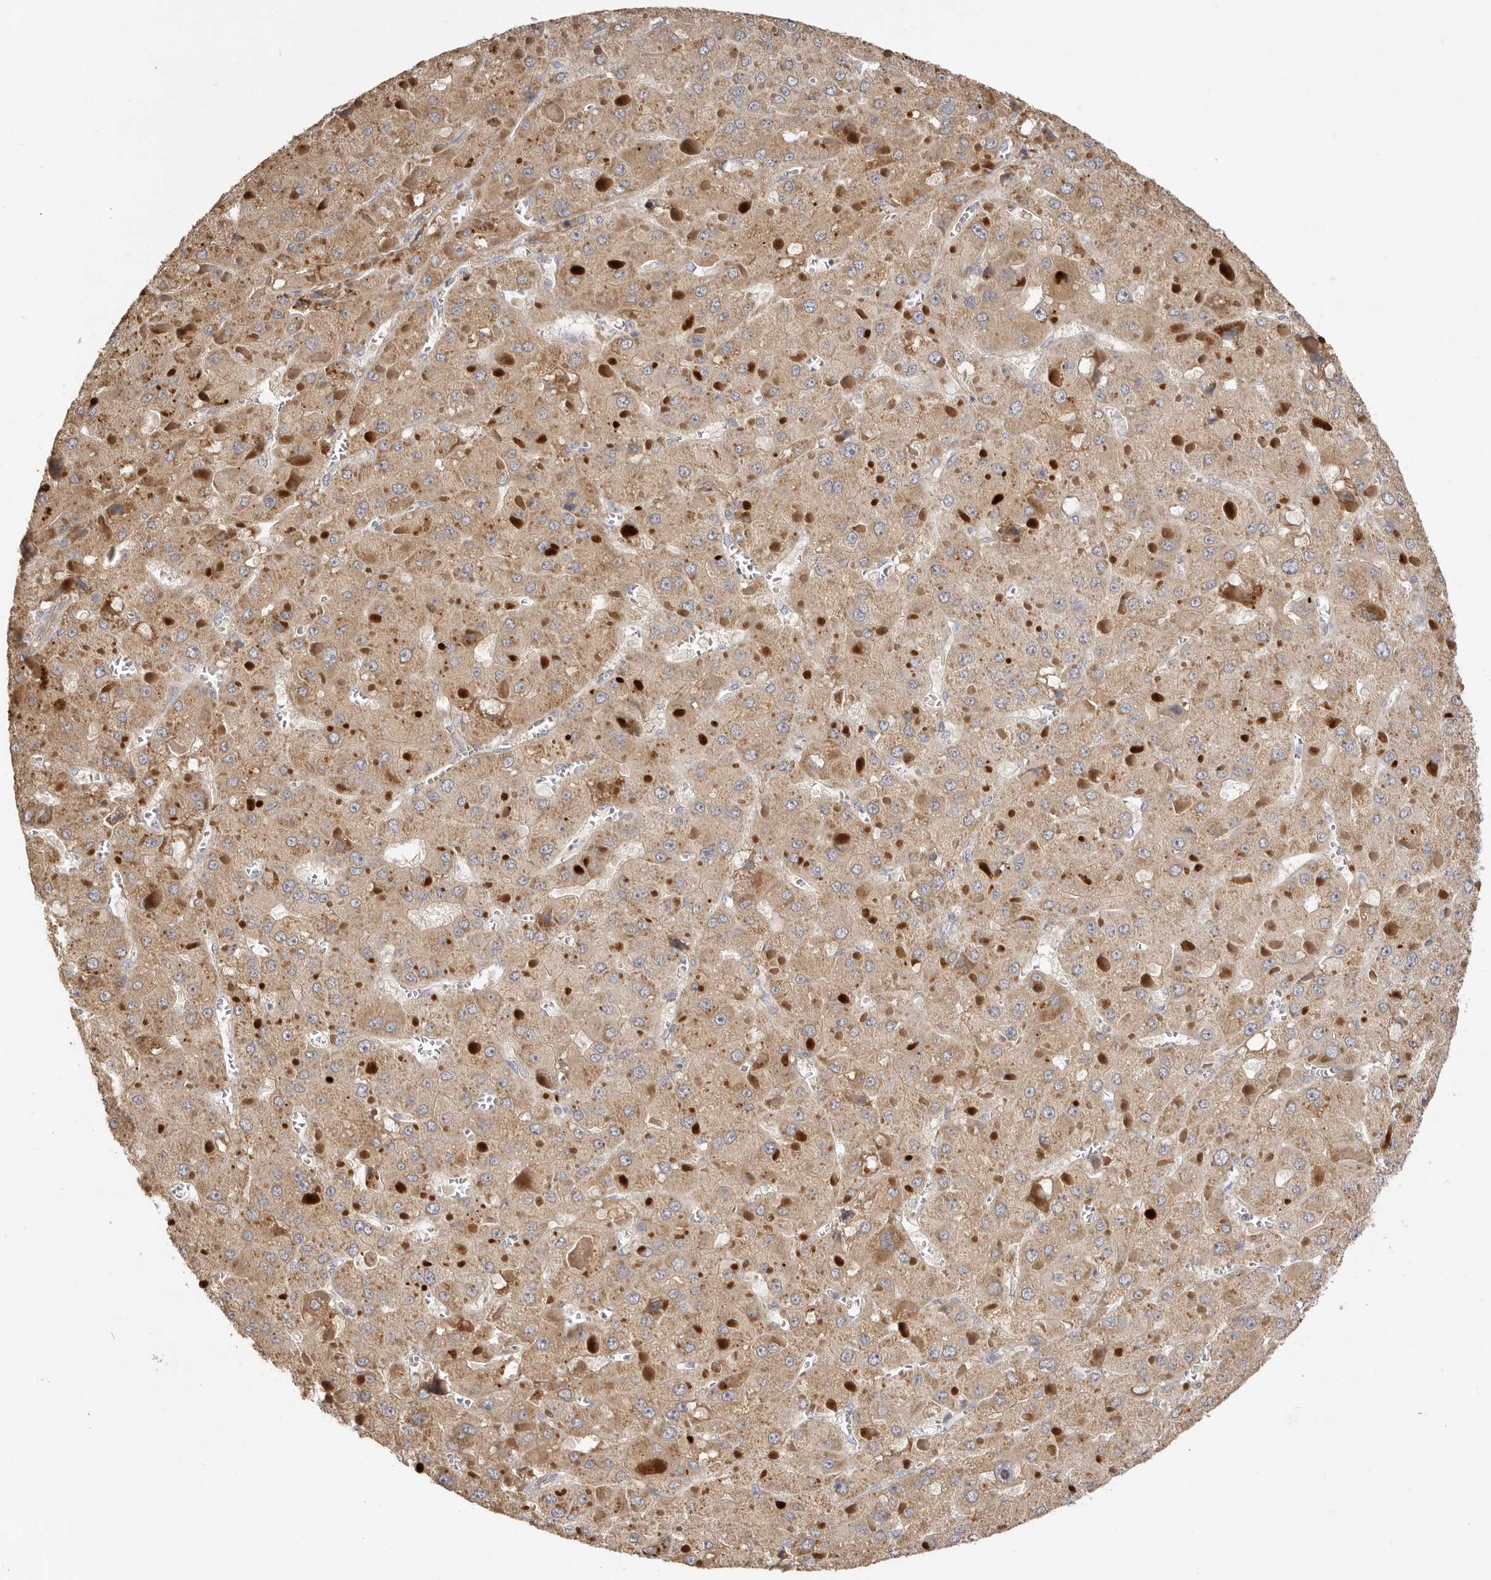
{"staining": {"intensity": "moderate", "quantity": ">75%", "location": "cytoplasmic/membranous"}, "tissue": "liver cancer", "cell_type": "Tumor cells", "image_type": "cancer", "snomed": [{"axis": "morphology", "description": "Carcinoma, Hepatocellular, NOS"}, {"axis": "topography", "description": "Liver"}], "caption": "Protein staining displays moderate cytoplasmic/membranous expression in about >75% of tumor cells in liver cancer.", "gene": "ADAMTS9", "patient": {"sex": "female", "age": 73}}